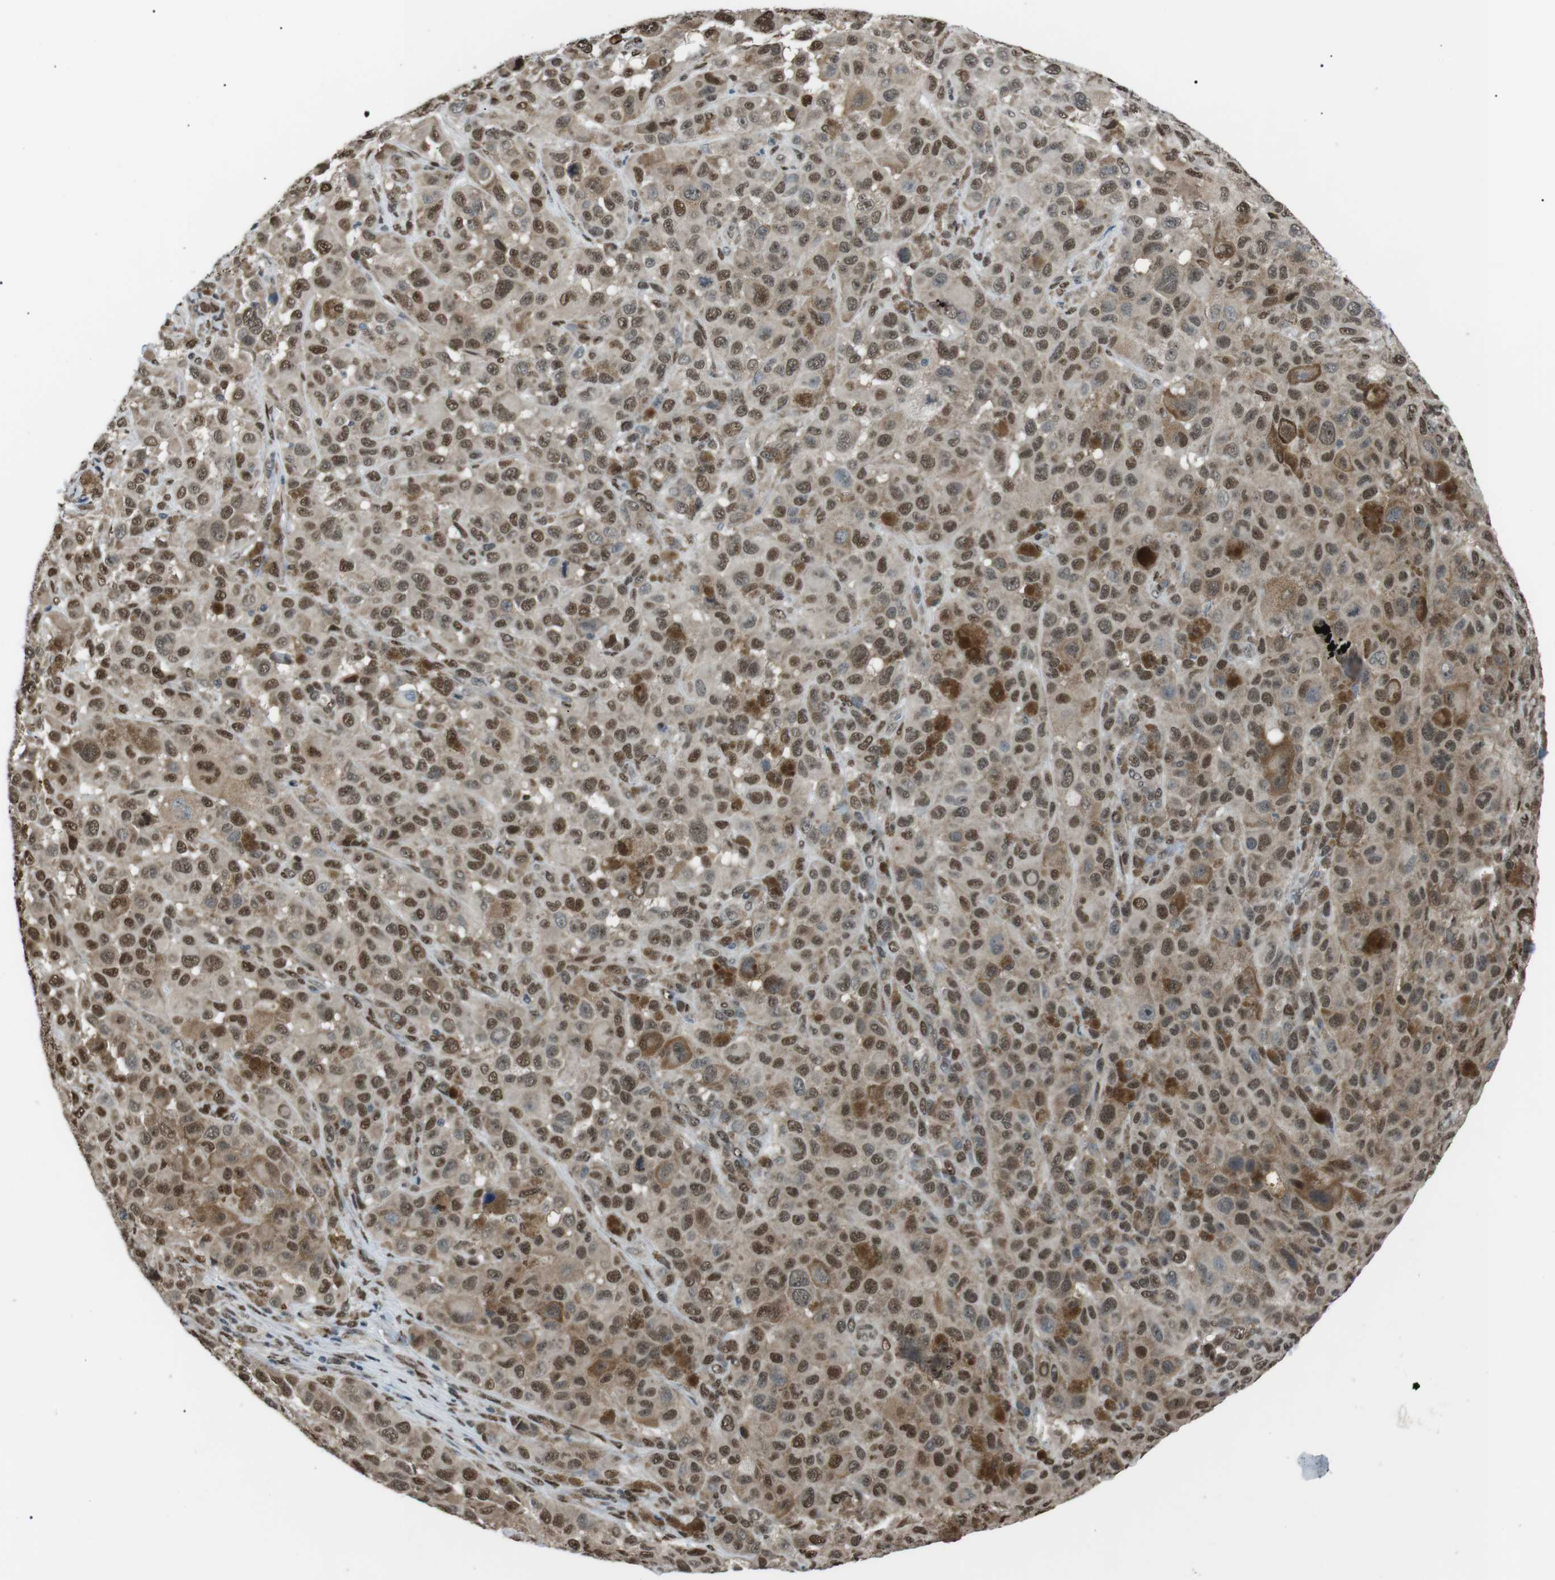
{"staining": {"intensity": "moderate", "quantity": ">75%", "location": "cytoplasmic/membranous,nuclear"}, "tissue": "melanoma", "cell_type": "Tumor cells", "image_type": "cancer", "snomed": [{"axis": "morphology", "description": "Malignant melanoma, NOS"}, {"axis": "topography", "description": "Skin"}], "caption": "A high-resolution photomicrograph shows immunohistochemistry (IHC) staining of malignant melanoma, which exhibits moderate cytoplasmic/membranous and nuclear positivity in approximately >75% of tumor cells.", "gene": "SRPK2", "patient": {"sex": "male", "age": 96}}